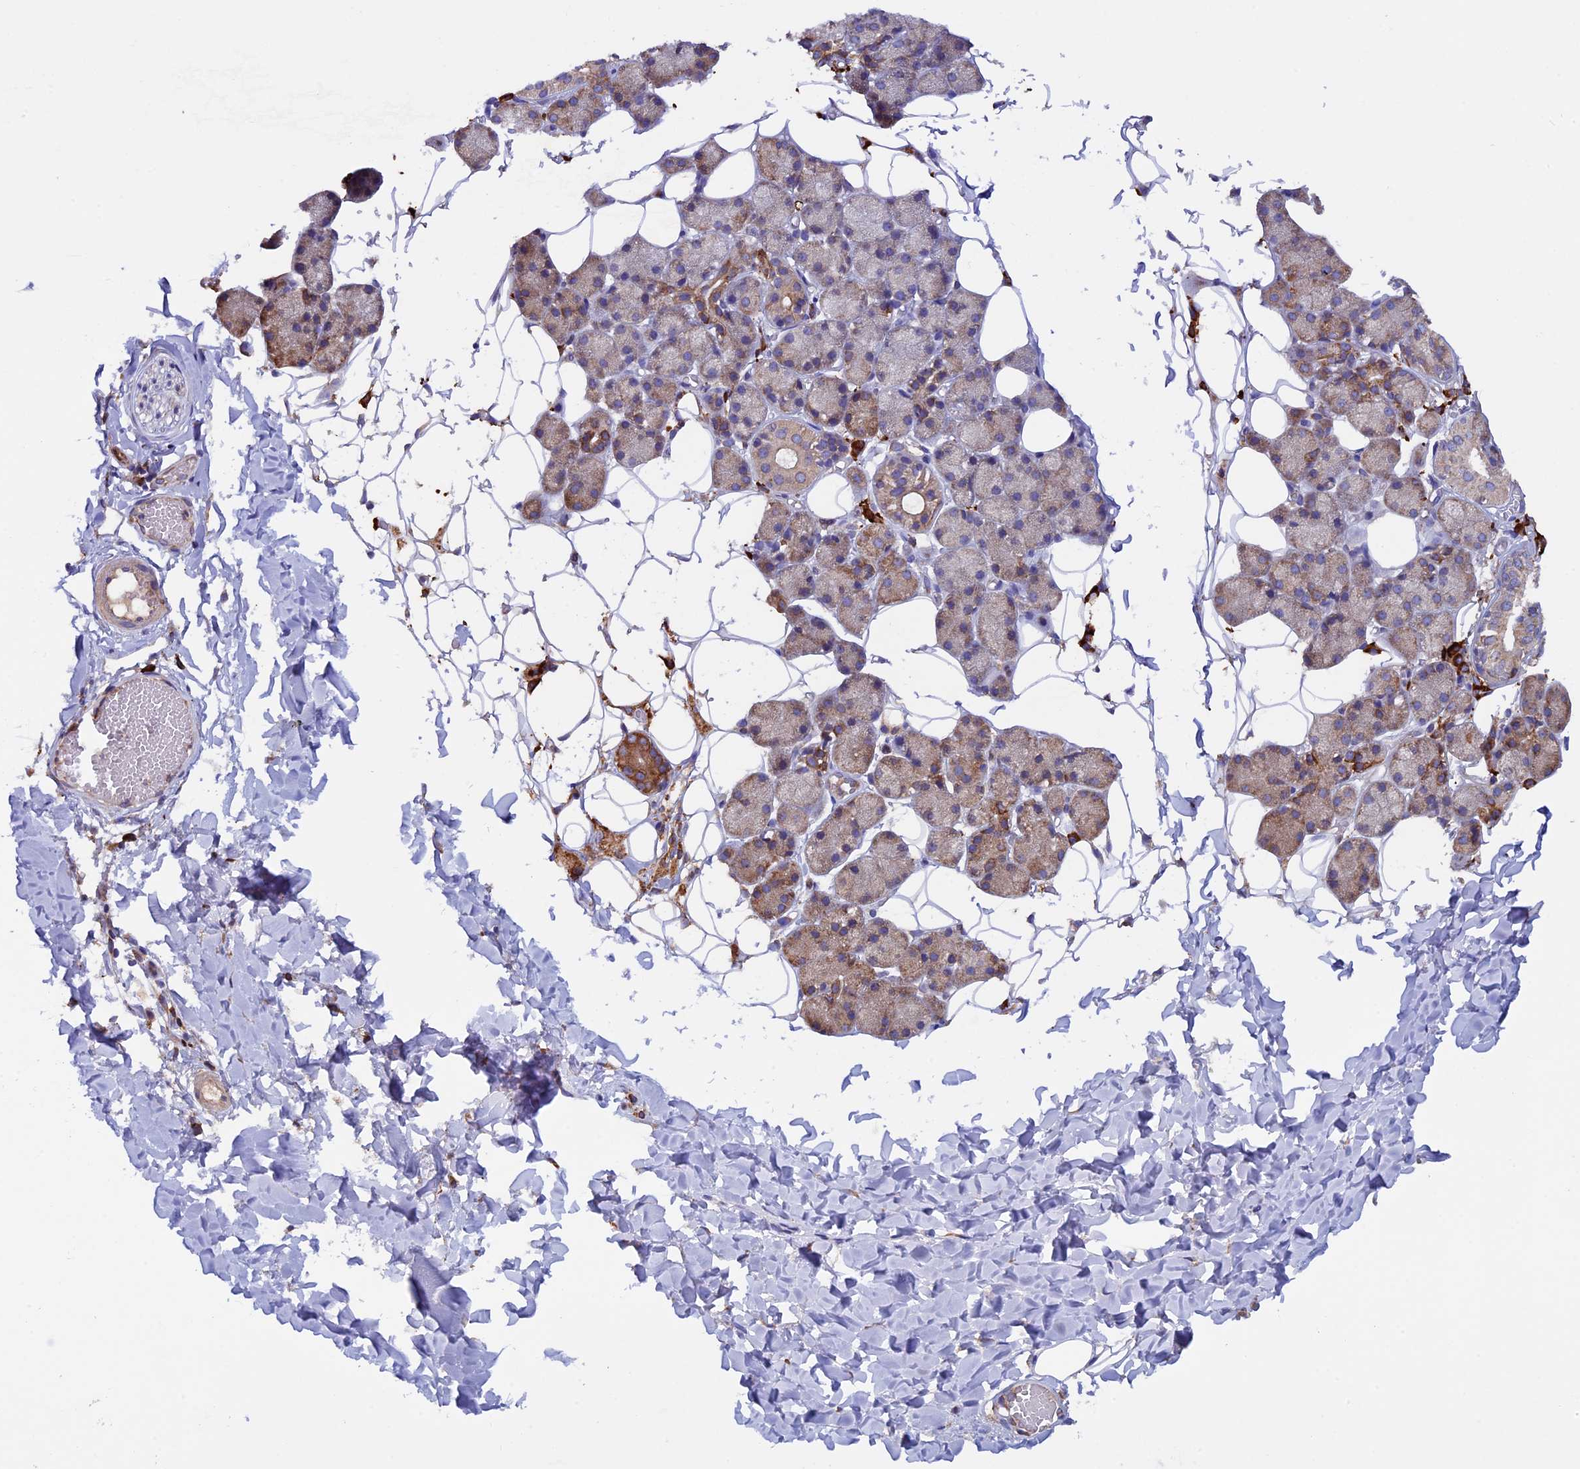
{"staining": {"intensity": "moderate", "quantity": "25%-75%", "location": "cytoplasmic/membranous"}, "tissue": "salivary gland", "cell_type": "Glandular cells", "image_type": "normal", "snomed": [{"axis": "morphology", "description": "Normal tissue, NOS"}, {"axis": "topography", "description": "Salivary gland"}], "caption": "Protein staining demonstrates moderate cytoplasmic/membranous positivity in about 25%-75% of glandular cells in unremarkable salivary gland.", "gene": "BTBD3", "patient": {"sex": "female", "age": 33}}